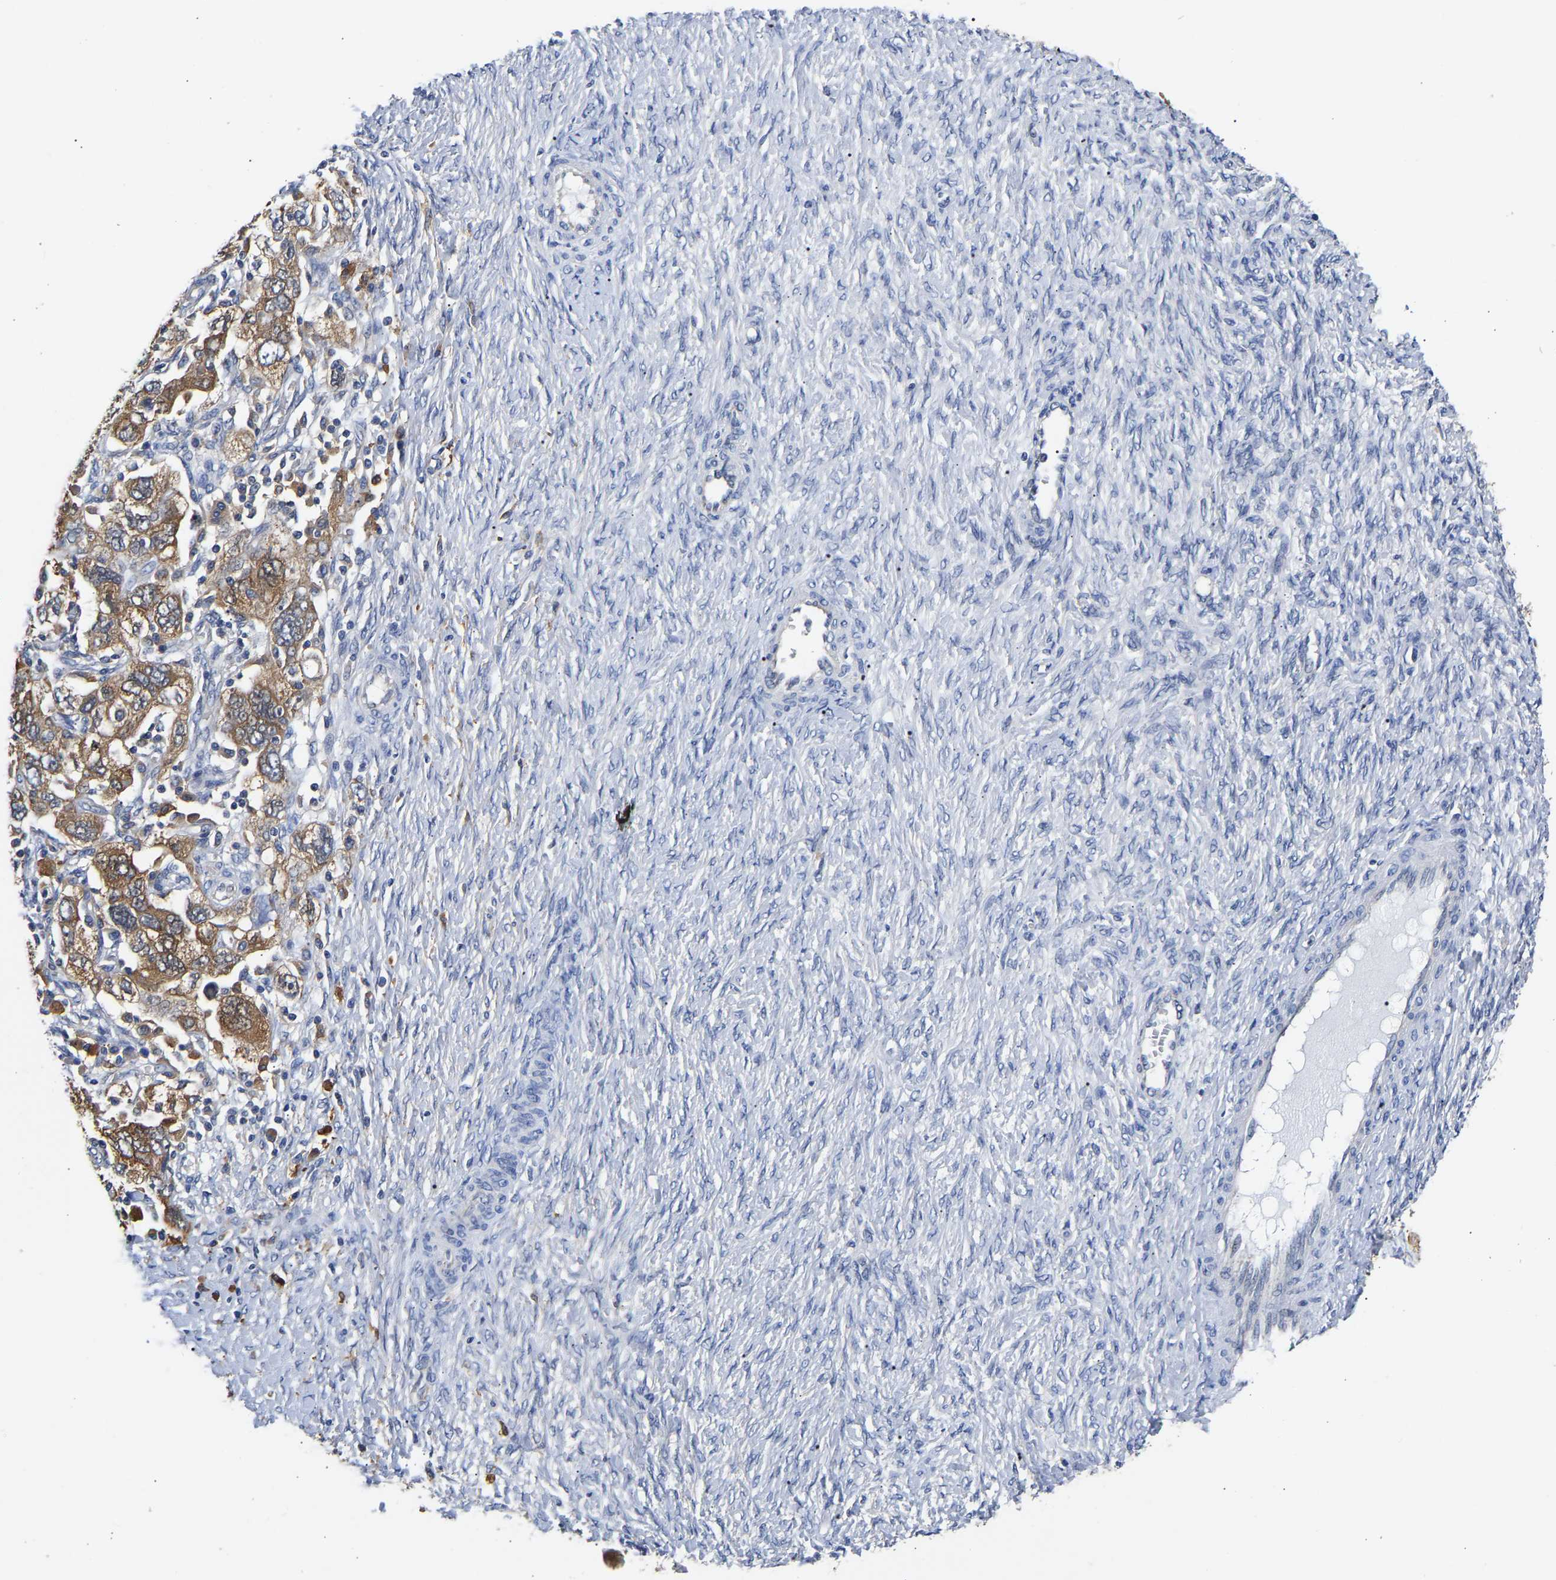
{"staining": {"intensity": "moderate", "quantity": ">75%", "location": "cytoplasmic/membranous"}, "tissue": "ovarian cancer", "cell_type": "Tumor cells", "image_type": "cancer", "snomed": [{"axis": "morphology", "description": "Carcinoma, NOS"}, {"axis": "morphology", "description": "Cystadenocarcinoma, serous, NOS"}, {"axis": "topography", "description": "Ovary"}], "caption": "High-power microscopy captured an immunohistochemistry (IHC) image of ovarian cancer, revealing moderate cytoplasmic/membranous expression in about >75% of tumor cells. Immunohistochemistry stains the protein in brown and the nuclei are stained blue.", "gene": "CCDC6", "patient": {"sex": "female", "age": 69}}